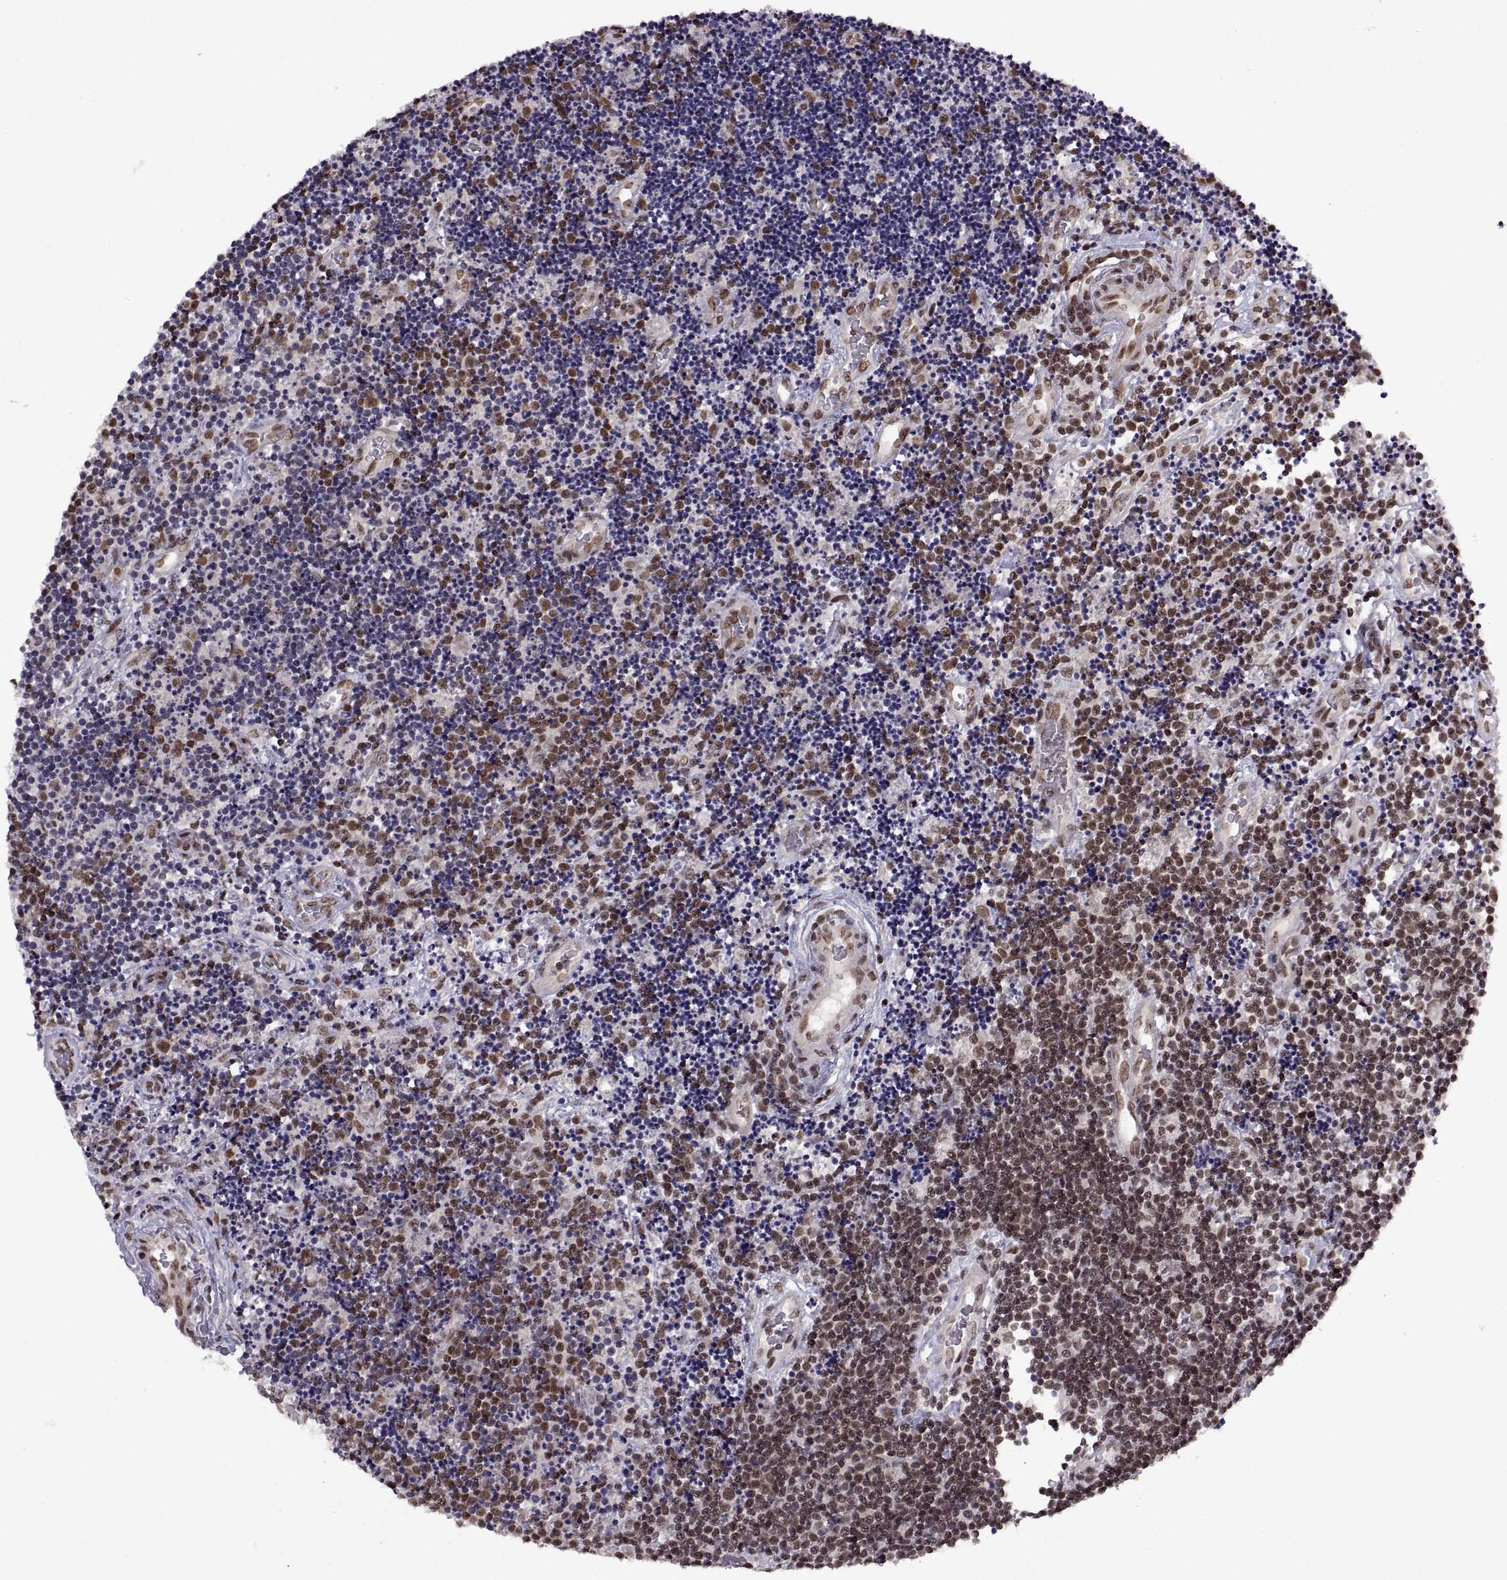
{"staining": {"intensity": "moderate", "quantity": "25%-75%", "location": "nuclear"}, "tissue": "lymphoma", "cell_type": "Tumor cells", "image_type": "cancer", "snomed": [{"axis": "morphology", "description": "Malignant lymphoma, non-Hodgkin's type, Low grade"}, {"axis": "topography", "description": "Brain"}], "caption": "Immunohistochemical staining of low-grade malignant lymphoma, non-Hodgkin's type demonstrates medium levels of moderate nuclear positivity in approximately 25%-75% of tumor cells.", "gene": "MT1E", "patient": {"sex": "female", "age": 66}}